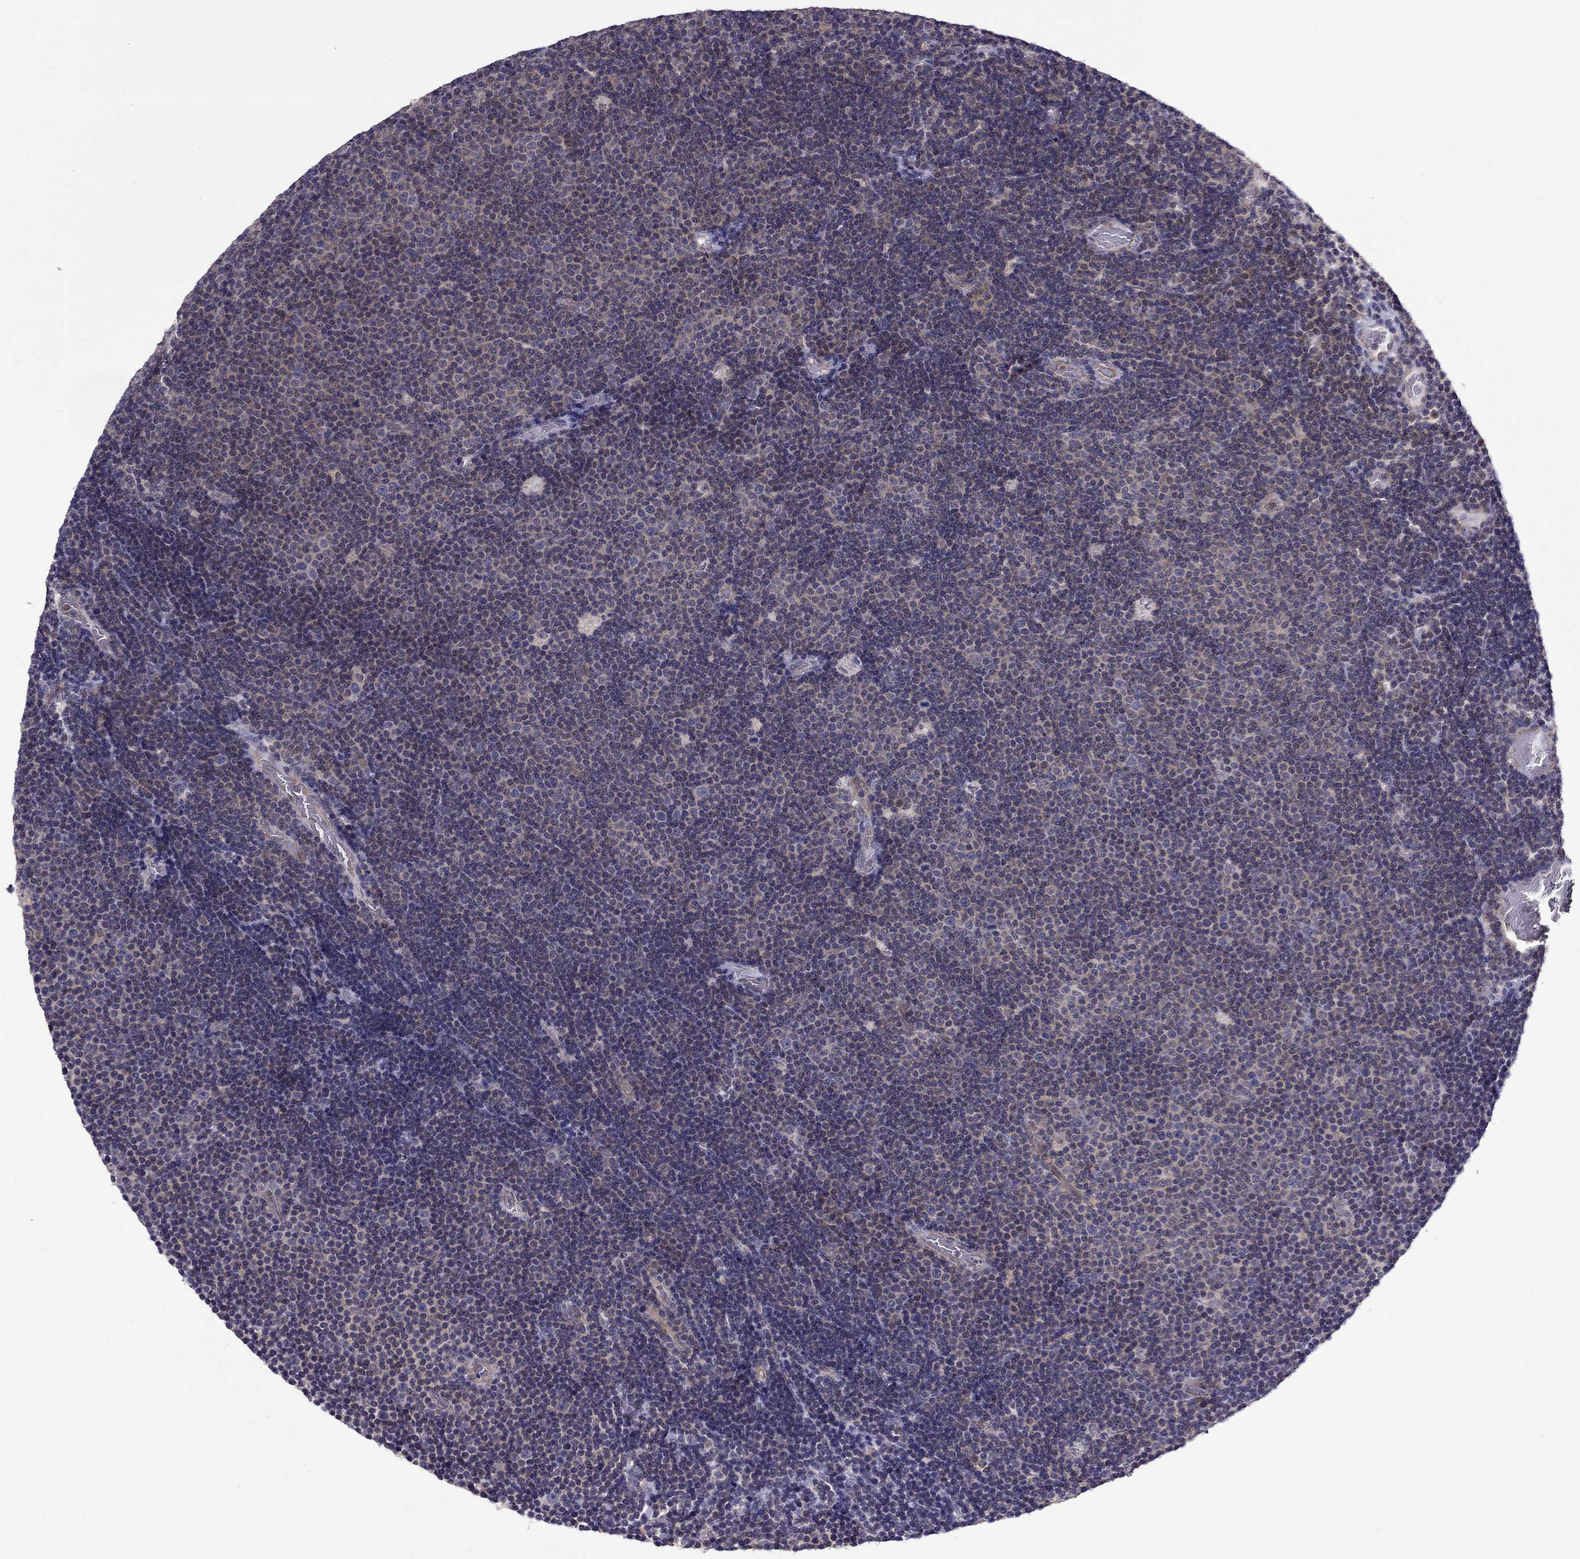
{"staining": {"intensity": "weak", "quantity": ">75%", "location": "cytoplasmic/membranous"}, "tissue": "lymphoma", "cell_type": "Tumor cells", "image_type": "cancer", "snomed": [{"axis": "morphology", "description": "Malignant lymphoma, non-Hodgkin's type, Low grade"}, {"axis": "topography", "description": "Brain"}], "caption": "A brown stain highlights weak cytoplasmic/membranous expression of a protein in lymphoma tumor cells. (Brightfield microscopy of DAB IHC at high magnification).", "gene": "CDK5", "patient": {"sex": "female", "age": 66}}